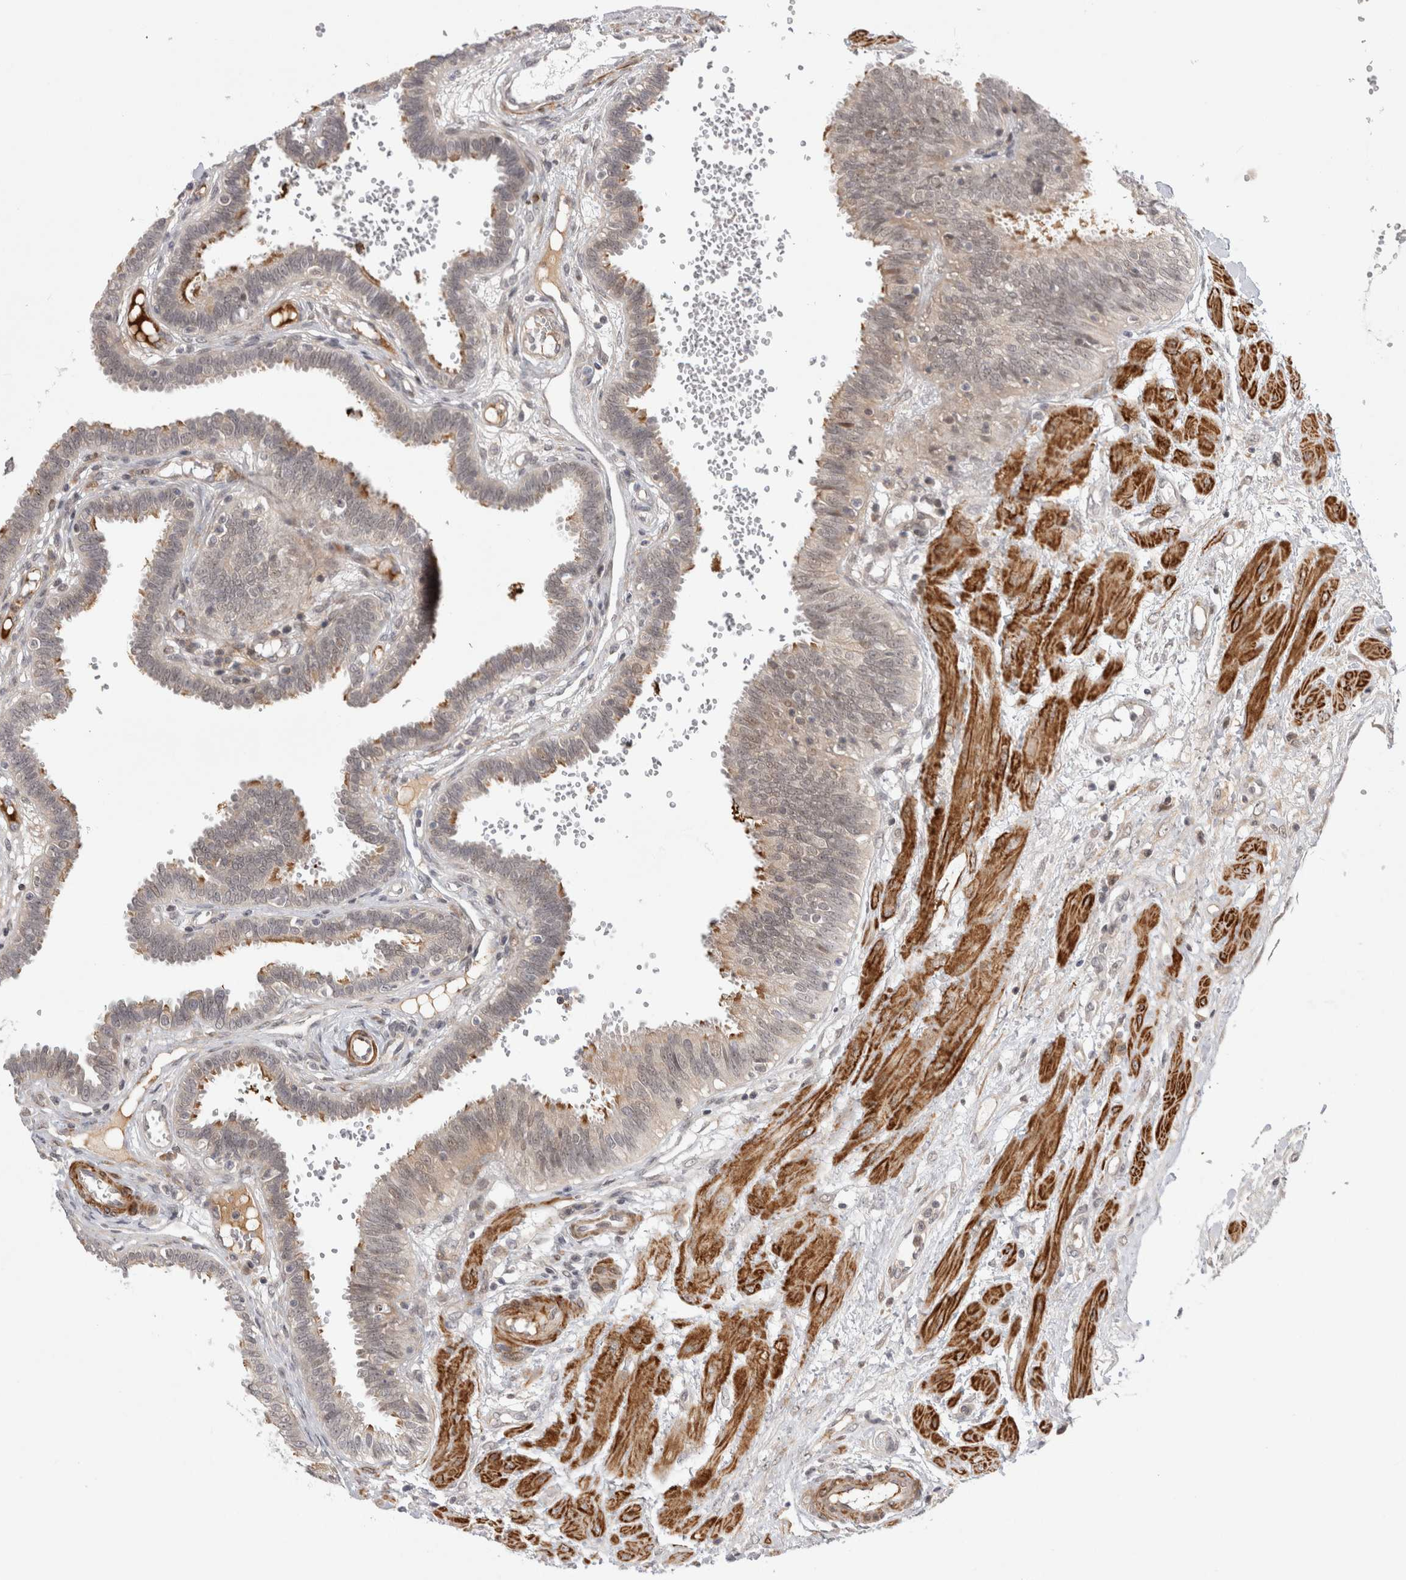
{"staining": {"intensity": "moderate", "quantity": "25%-75%", "location": "cytoplasmic/membranous"}, "tissue": "fallopian tube", "cell_type": "Glandular cells", "image_type": "normal", "snomed": [{"axis": "morphology", "description": "Normal tissue, NOS"}, {"axis": "topography", "description": "Fallopian tube"}], "caption": "Protein staining exhibits moderate cytoplasmic/membranous positivity in approximately 25%-75% of glandular cells in normal fallopian tube.", "gene": "ZNF318", "patient": {"sex": "female", "age": 32}}